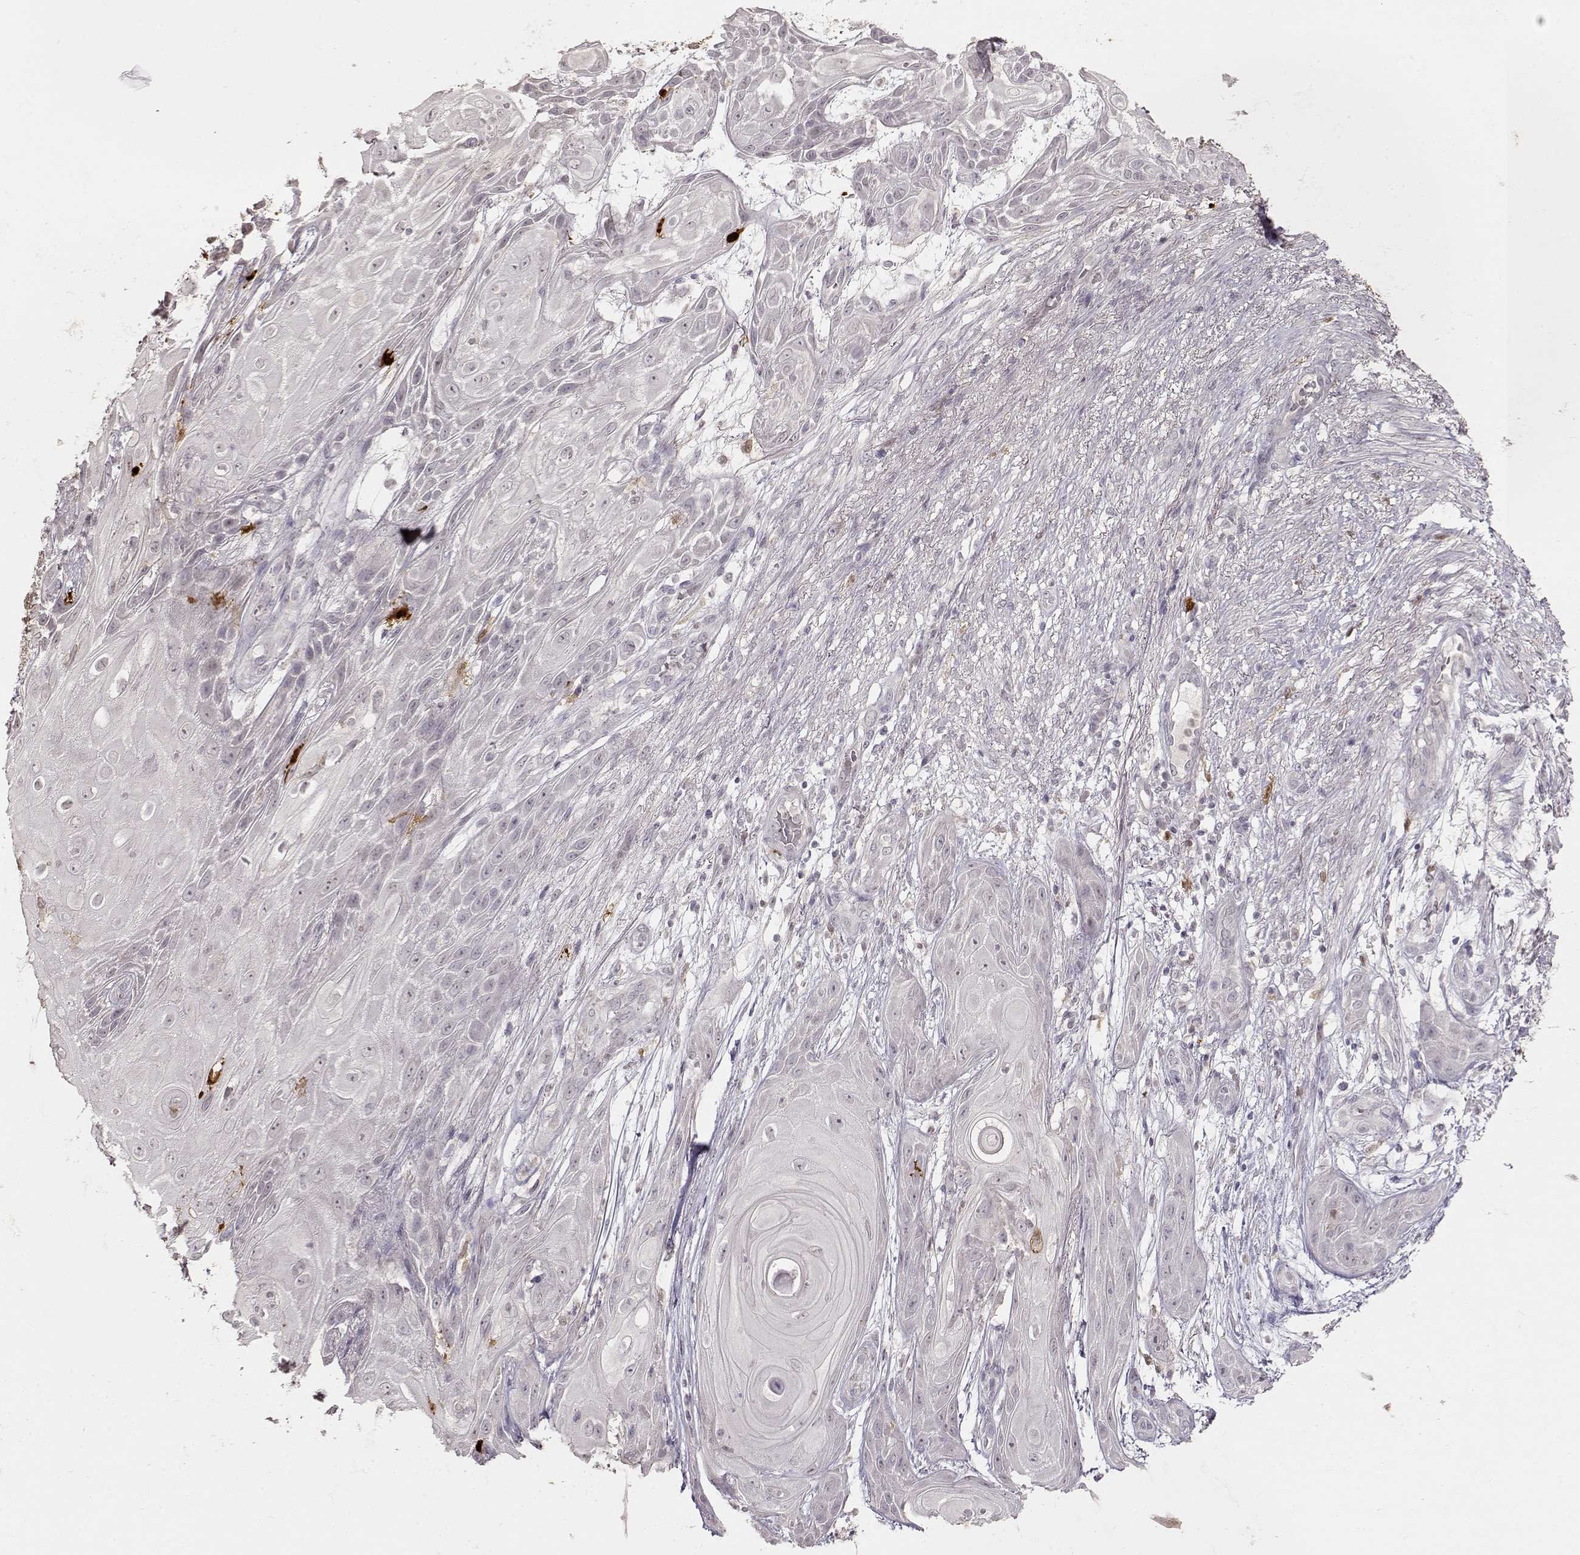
{"staining": {"intensity": "negative", "quantity": "none", "location": "none"}, "tissue": "skin cancer", "cell_type": "Tumor cells", "image_type": "cancer", "snomed": [{"axis": "morphology", "description": "Squamous cell carcinoma, NOS"}, {"axis": "topography", "description": "Skin"}], "caption": "A photomicrograph of human skin cancer is negative for staining in tumor cells. The staining was performed using DAB (3,3'-diaminobenzidine) to visualize the protein expression in brown, while the nuclei were stained in blue with hematoxylin (Magnification: 20x).", "gene": "S100B", "patient": {"sex": "male", "age": 62}}